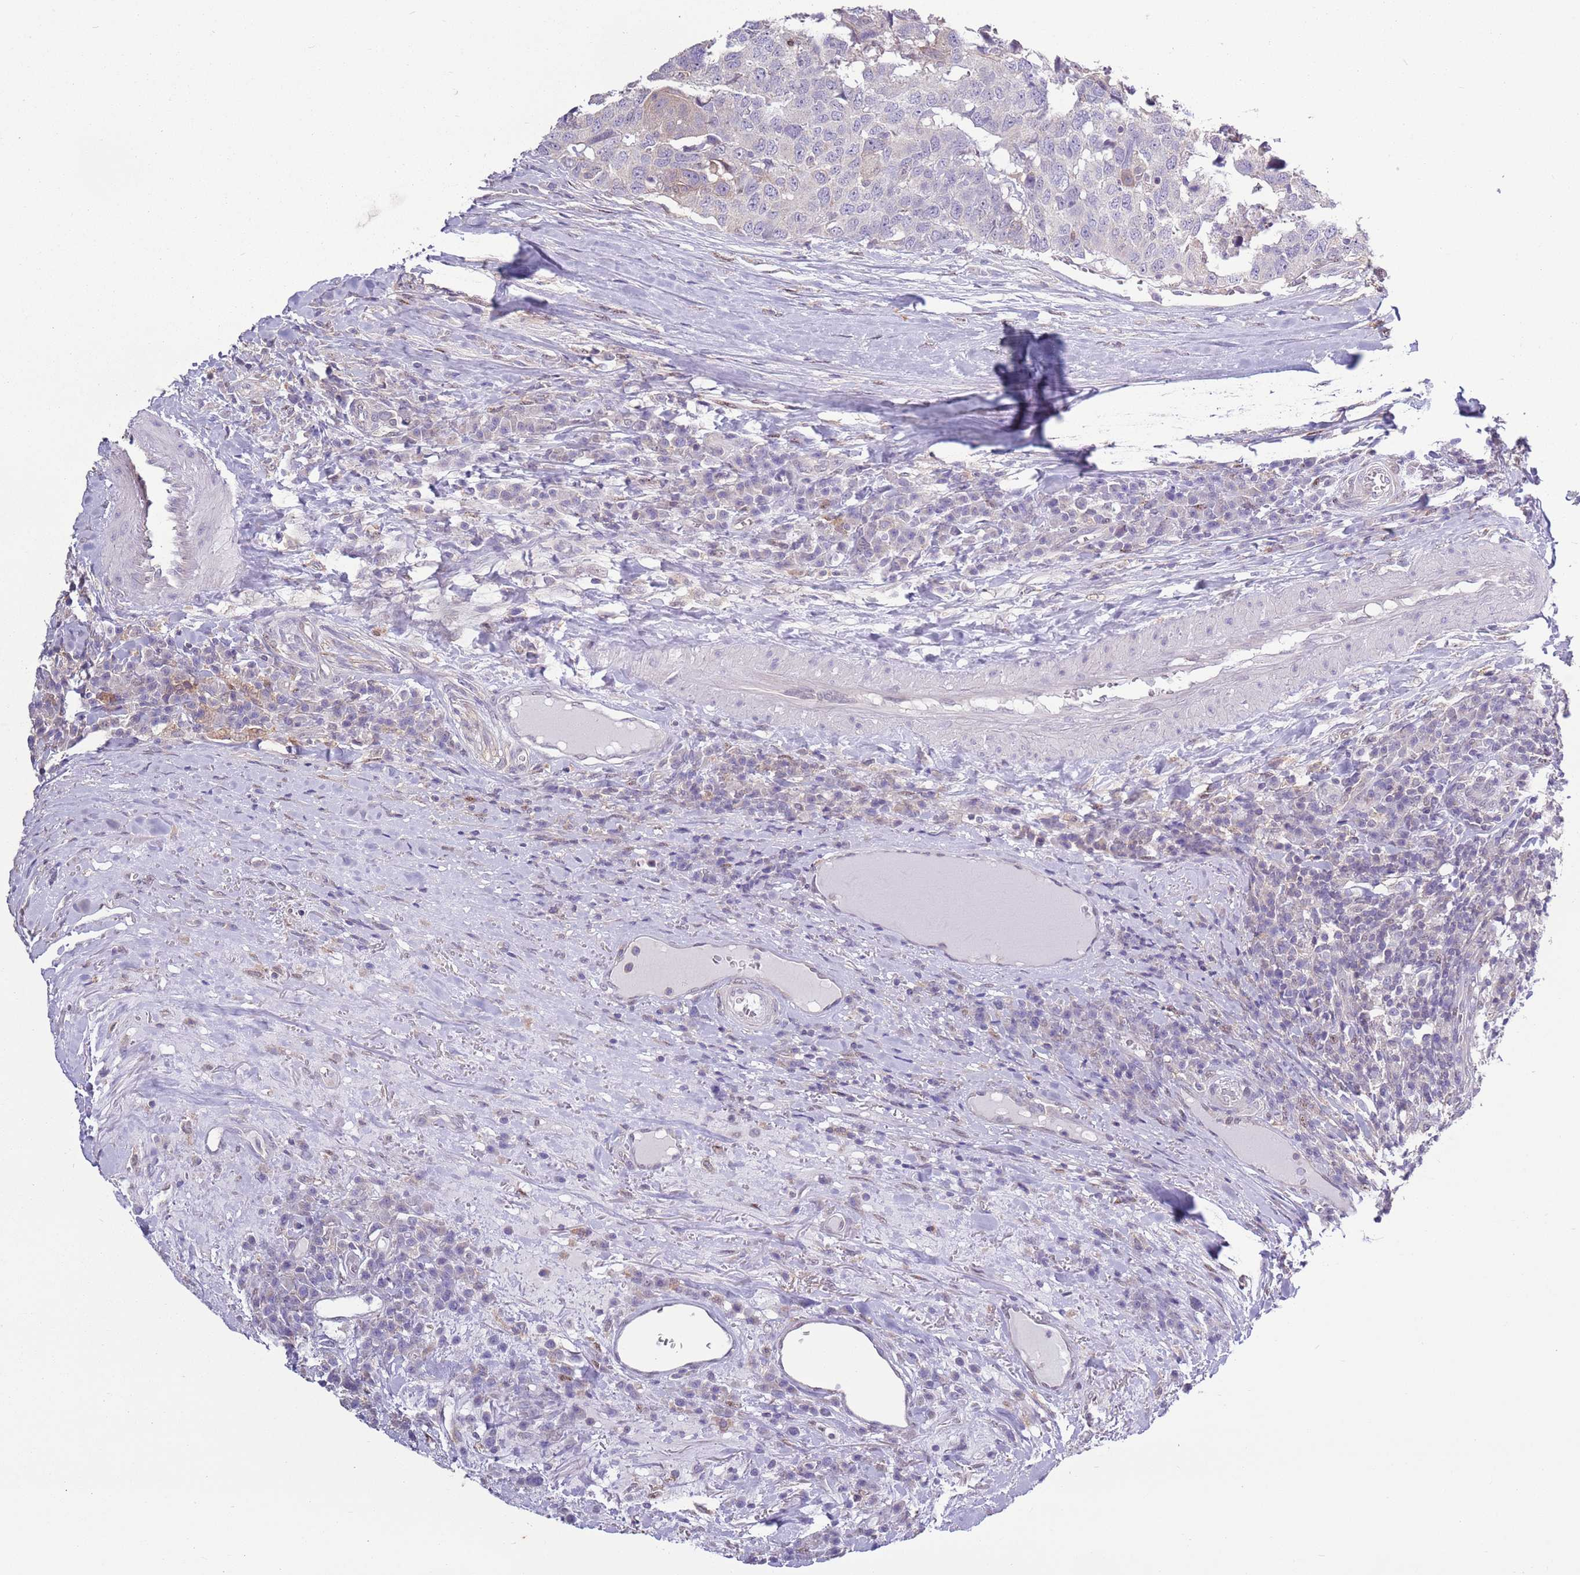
{"staining": {"intensity": "negative", "quantity": "none", "location": "none"}, "tissue": "head and neck cancer", "cell_type": "Tumor cells", "image_type": "cancer", "snomed": [{"axis": "morphology", "description": "Squamous cell carcinoma, NOS"}, {"axis": "topography", "description": "Head-Neck"}], "caption": "Micrograph shows no significant protein positivity in tumor cells of head and neck cancer (squamous cell carcinoma).", "gene": "CAPN9", "patient": {"sex": "male", "age": 66}}